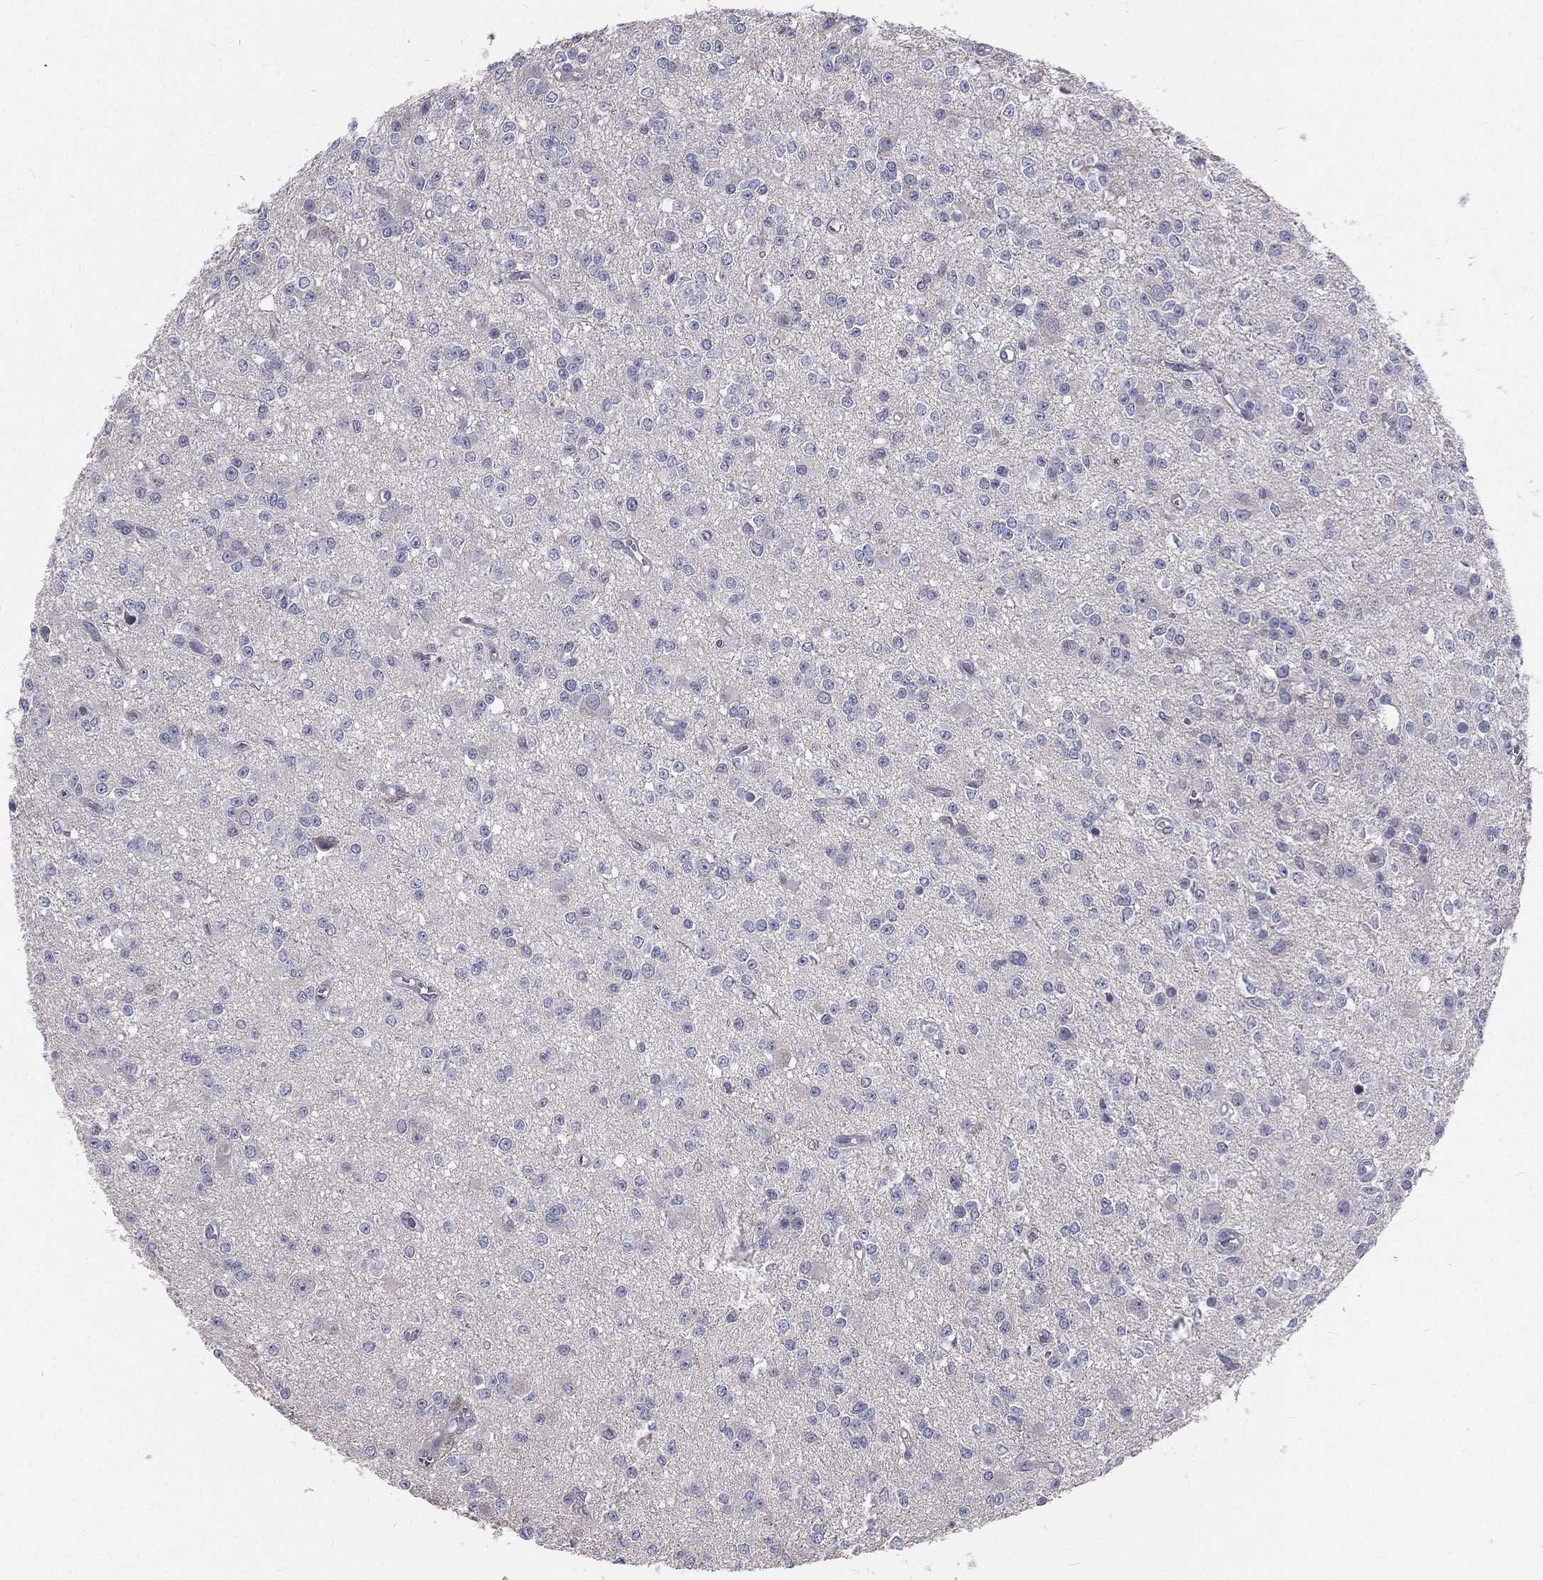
{"staining": {"intensity": "negative", "quantity": "none", "location": "none"}, "tissue": "glioma", "cell_type": "Tumor cells", "image_type": "cancer", "snomed": [{"axis": "morphology", "description": "Glioma, malignant, Low grade"}, {"axis": "topography", "description": "Brain"}], "caption": "Tumor cells show no significant protein staining in malignant low-grade glioma.", "gene": "MUC13", "patient": {"sex": "female", "age": 45}}